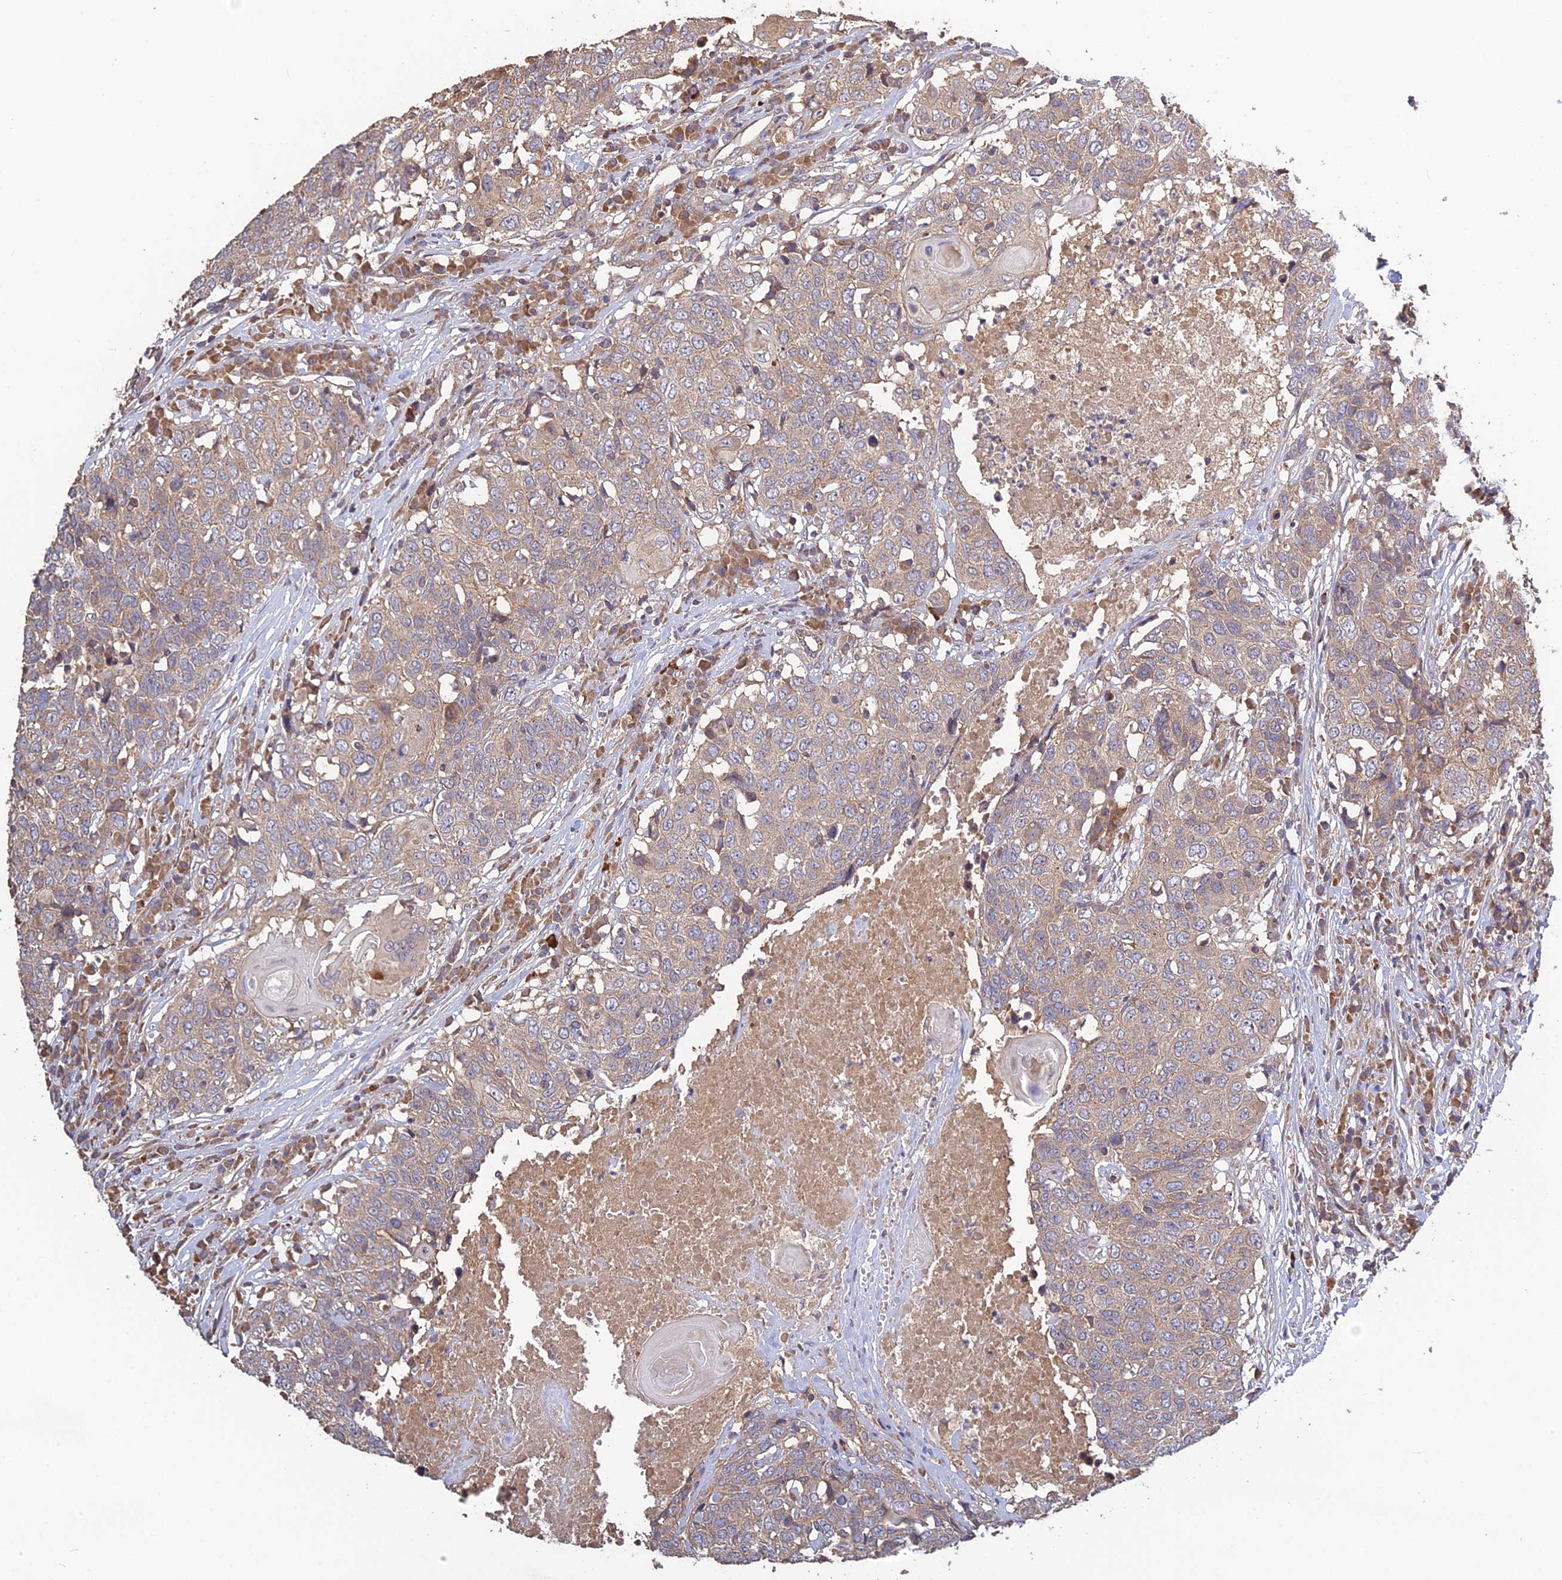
{"staining": {"intensity": "weak", "quantity": "25%-75%", "location": "cytoplasmic/membranous"}, "tissue": "head and neck cancer", "cell_type": "Tumor cells", "image_type": "cancer", "snomed": [{"axis": "morphology", "description": "Squamous cell carcinoma, NOS"}, {"axis": "topography", "description": "Head-Neck"}], "caption": "Protein staining shows weak cytoplasmic/membranous expression in approximately 25%-75% of tumor cells in head and neck cancer. The protein is stained brown, and the nuclei are stained in blue (DAB IHC with brightfield microscopy, high magnification).", "gene": "ARHGAP40", "patient": {"sex": "male", "age": 66}}